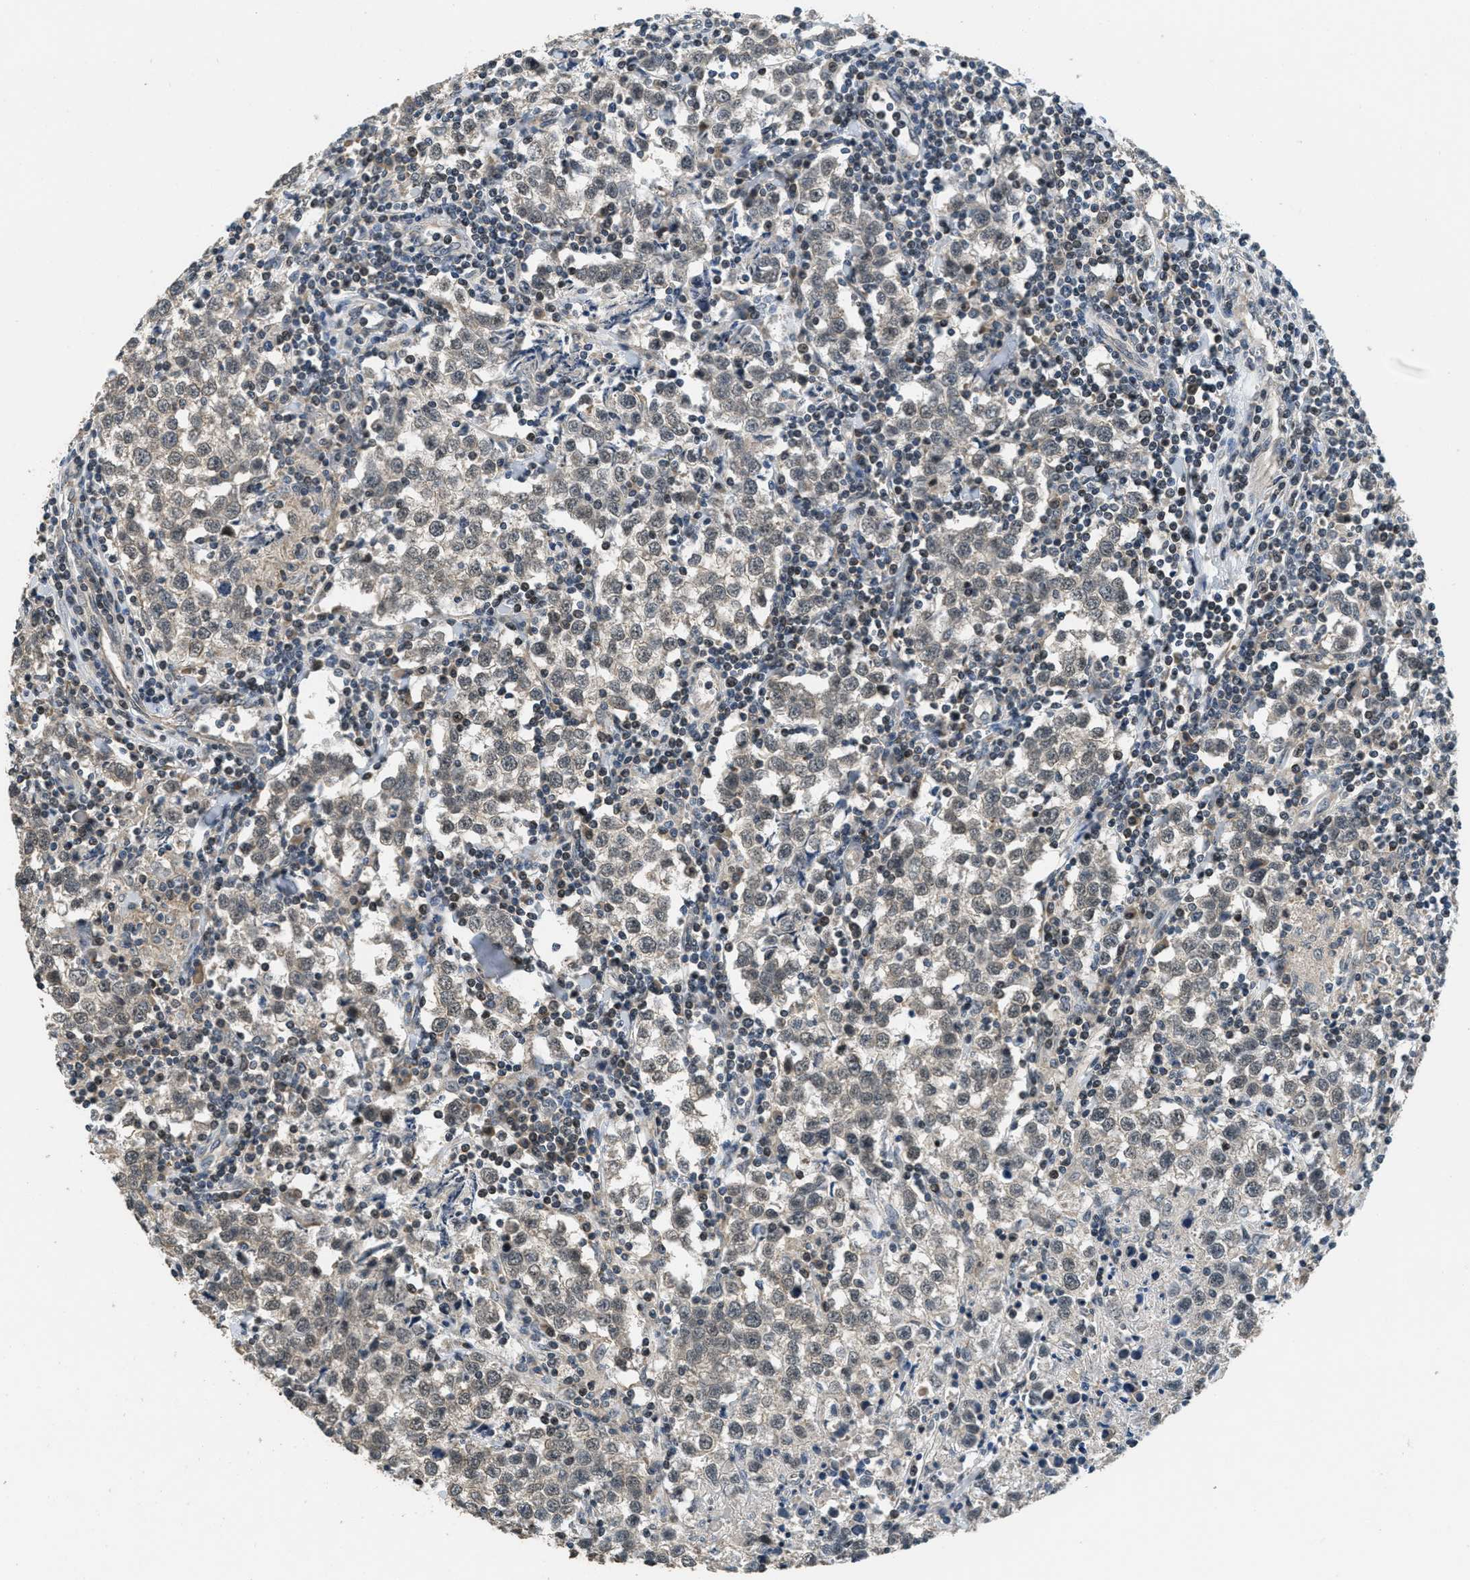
{"staining": {"intensity": "weak", "quantity": "<25%", "location": "nuclear"}, "tissue": "testis cancer", "cell_type": "Tumor cells", "image_type": "cancer", "snomed": [{"axis": "morphology", "description": "Seminoma, NOS"}, {"axis": "morphology", "description": "Carcinoma, Embryonal, NOS"}, {"axis": "topography", "description": "Testis"}], "caption": "This image is of testis seminoma stained with immunohistochemistry (IHC) to label a protein in brown with the nuclei are counter-stained blue. There is no staining in tumor cells. Nuclei are stained in blue.", "gene": "NAT1", "patient": {"sex": "male", "age": 36}}